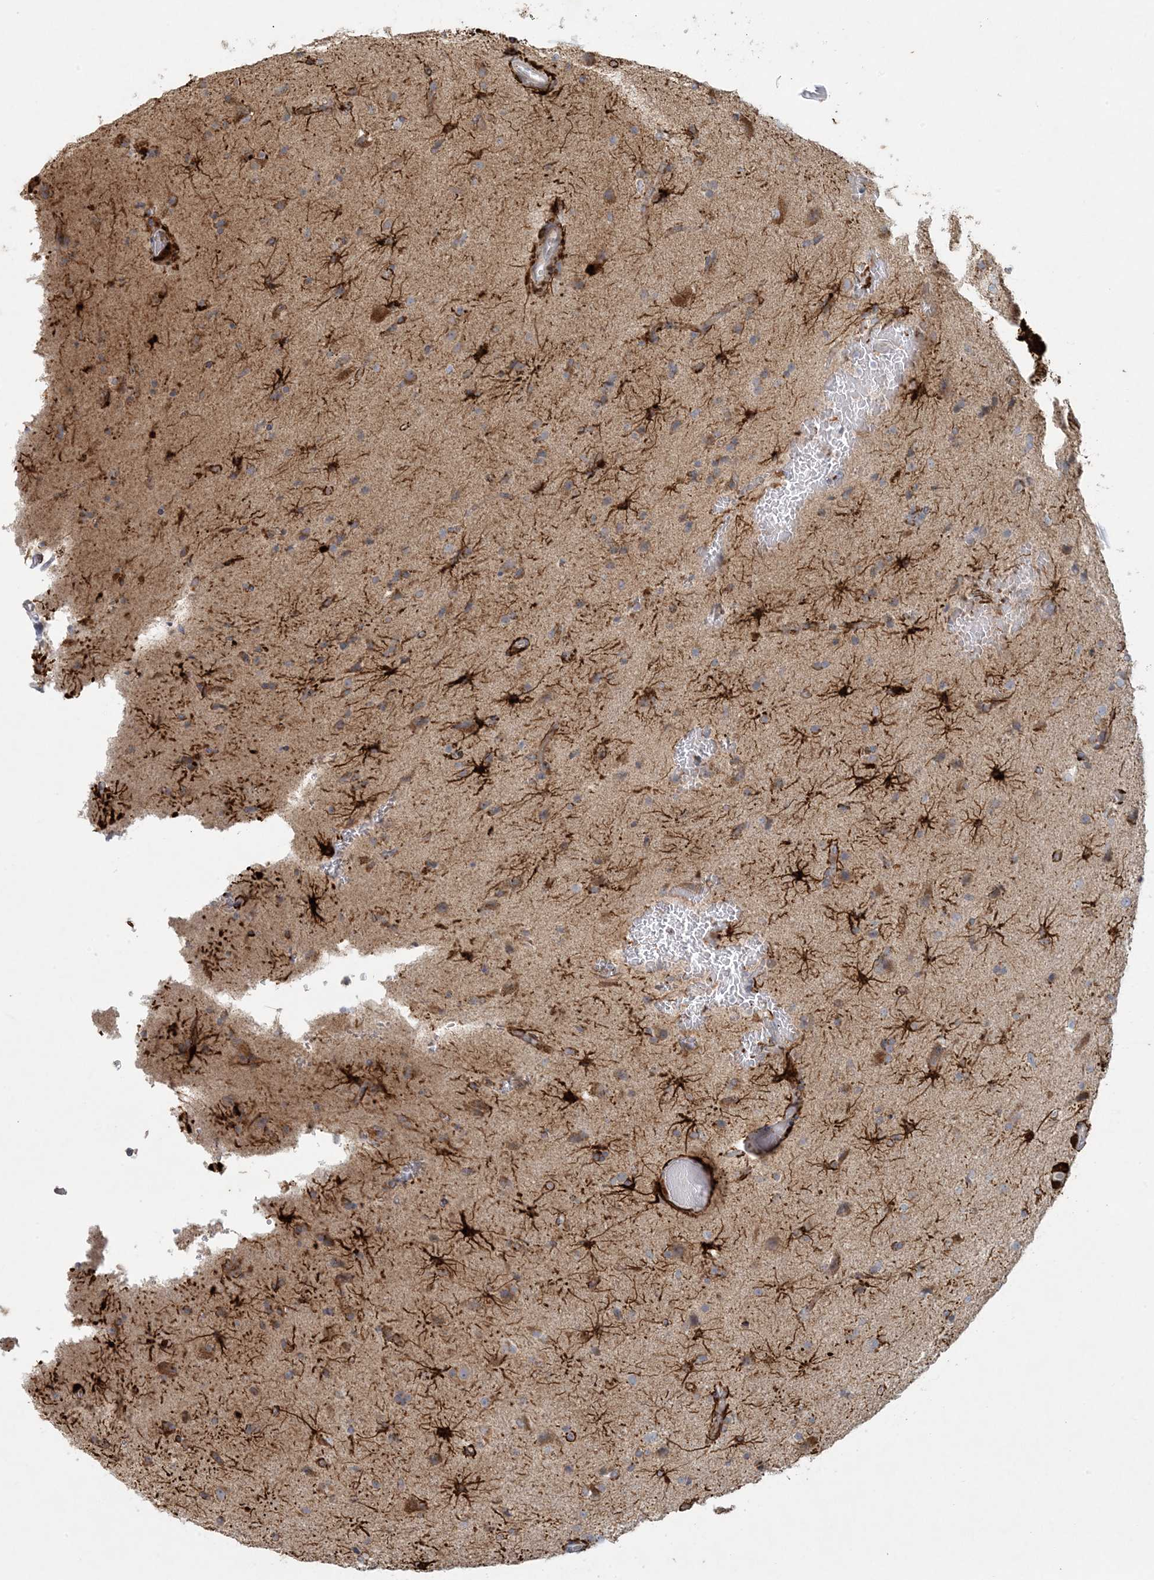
{"staining": {"intensity": "moderate", "quantity": "<25%", "location": "cytoplasmic/membranous"}, "tissue": "glioma", "cell_type": "Tumor cells", "image_type": "cancer", "snomed": [{"axis": "morphology", "description": "Glioma, malignant, Low grade"}, {"axis": "topography", "description": "Brain"}], "caption": "This photomicrograph shows immunohistochemistry (IHC) staining of glioma, with low moderate cytoplasmic/membranous staining in about <25% of tumor cells.", "gene": "MCAT", "patient": {"sex": "male", "age": 65}}